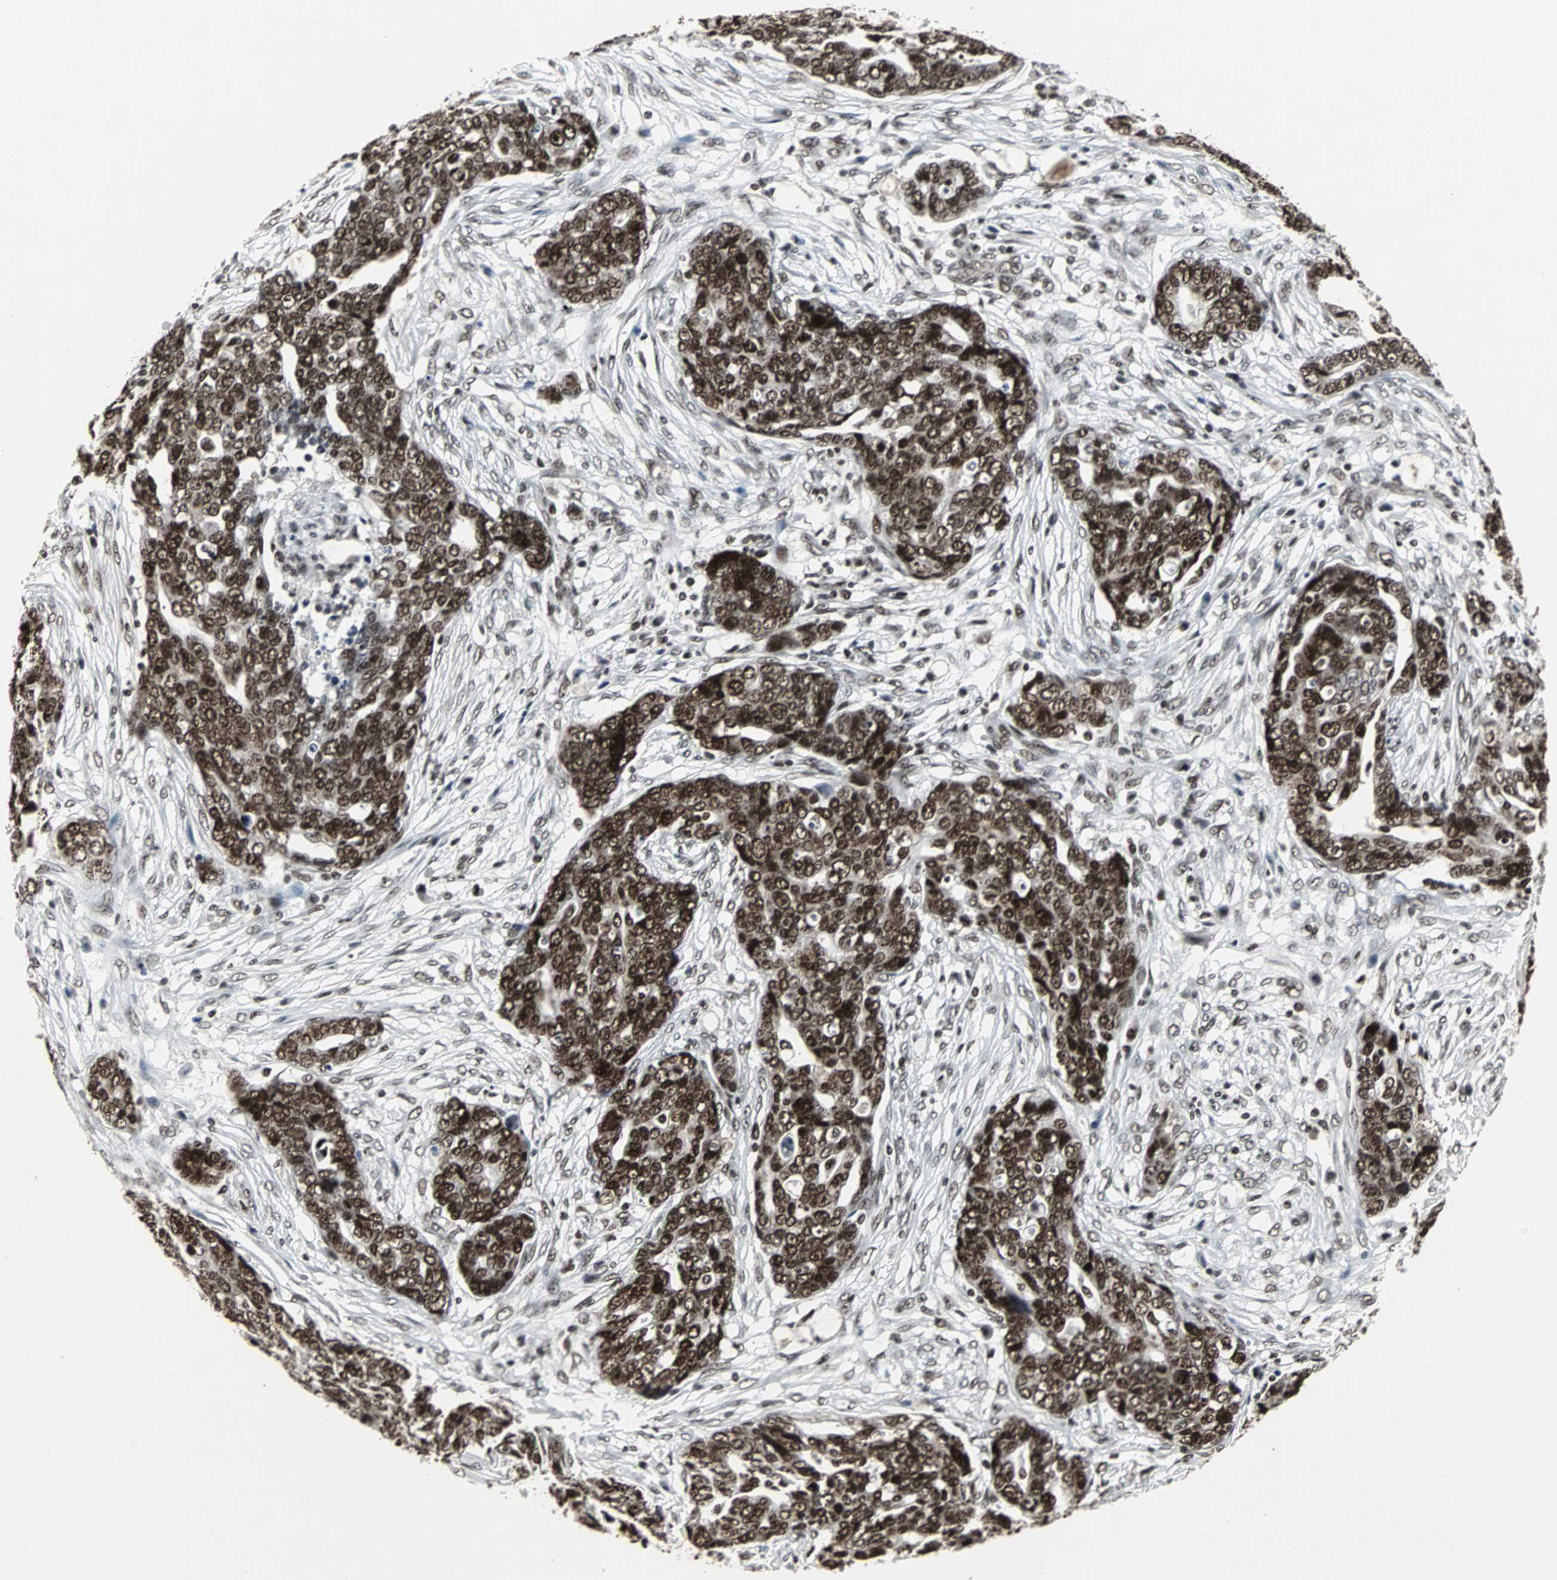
{"staining": {"intensity": "strong", "quantity": ">75%", "location": "nuclear"}, "tissue": "ovarian cancer", "cell_type": "Tumor cells", "image_type": "cancer", "snomed": [{"axis": "morphology", "description": "Normal tissue, NOS"}, {"axis": "morphology", "description": "Cystadenocarcinoma, serous, NOS"}, {"axis": "topography", "description": "Fallopian tube"}, {"axis": "topography", "description": "Ovary"}], "caption": "About >75% of tumor cells in human ovarian serous cystadenocarcinoma show strong nuclear protein positivity as visualized by brown immunohistochemical staining.", "gene": "PNKP", "patient": {"sex": "female", "age": 56}}